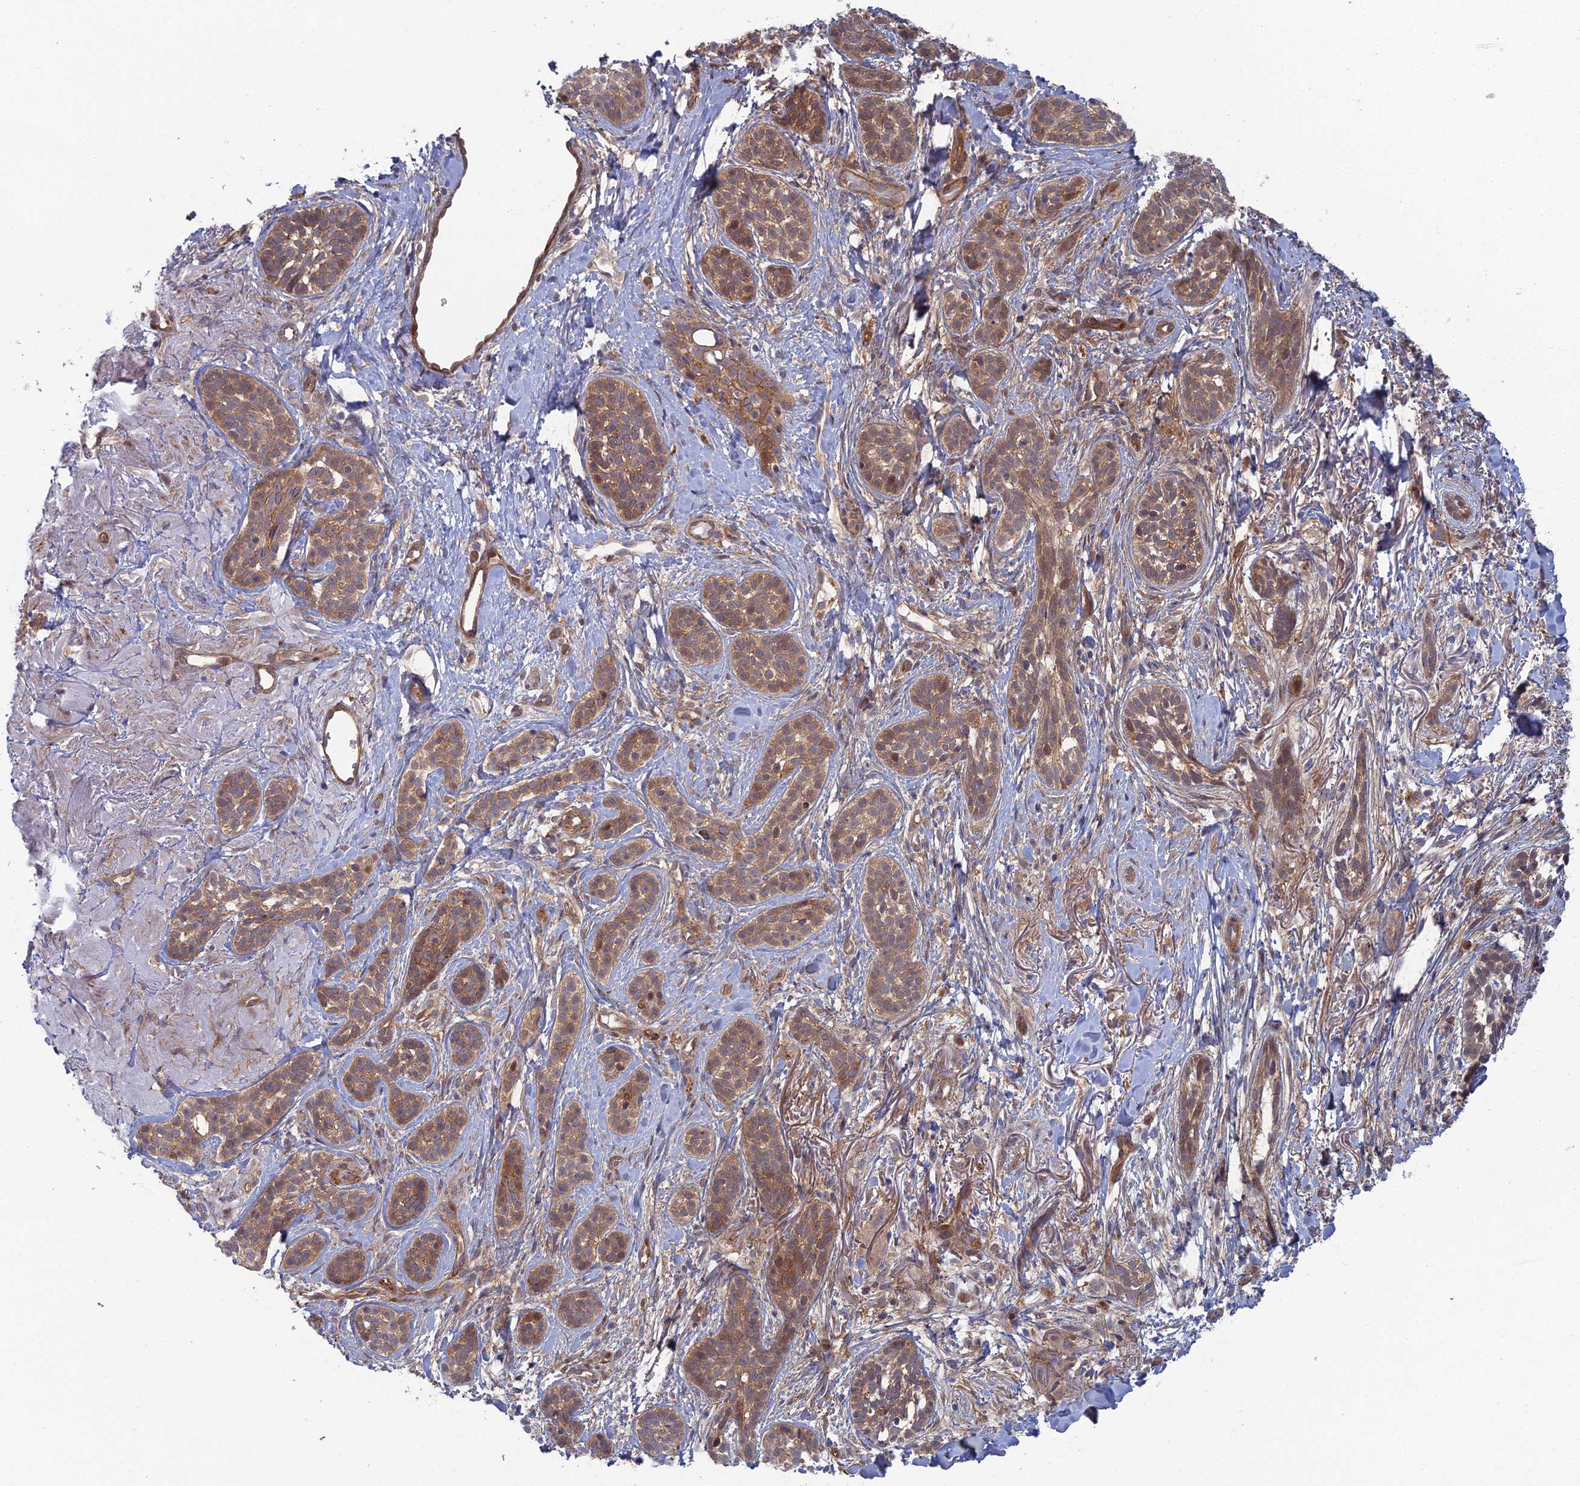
{"staining": {"intensity": "moderate", "quantity": ">75%", "location": "cytoplasmic/membranous"}, "tissue": "skin cancer", "cell_type": "Tumor cells", "image_type": "cancer", "snomed": [{"axis": "morphology", "description": "Basal cell carcinoma"}, {"axis": "topography", "description": "Skin"}], "caption": "The immunohistochemical stain shows moderate cytoplasmic/membranous positivity in tumor cells of skin basal cell carcinoma tissue.", "gene": "ABHD1", "patient": {"sex": "male", "age": 71}}